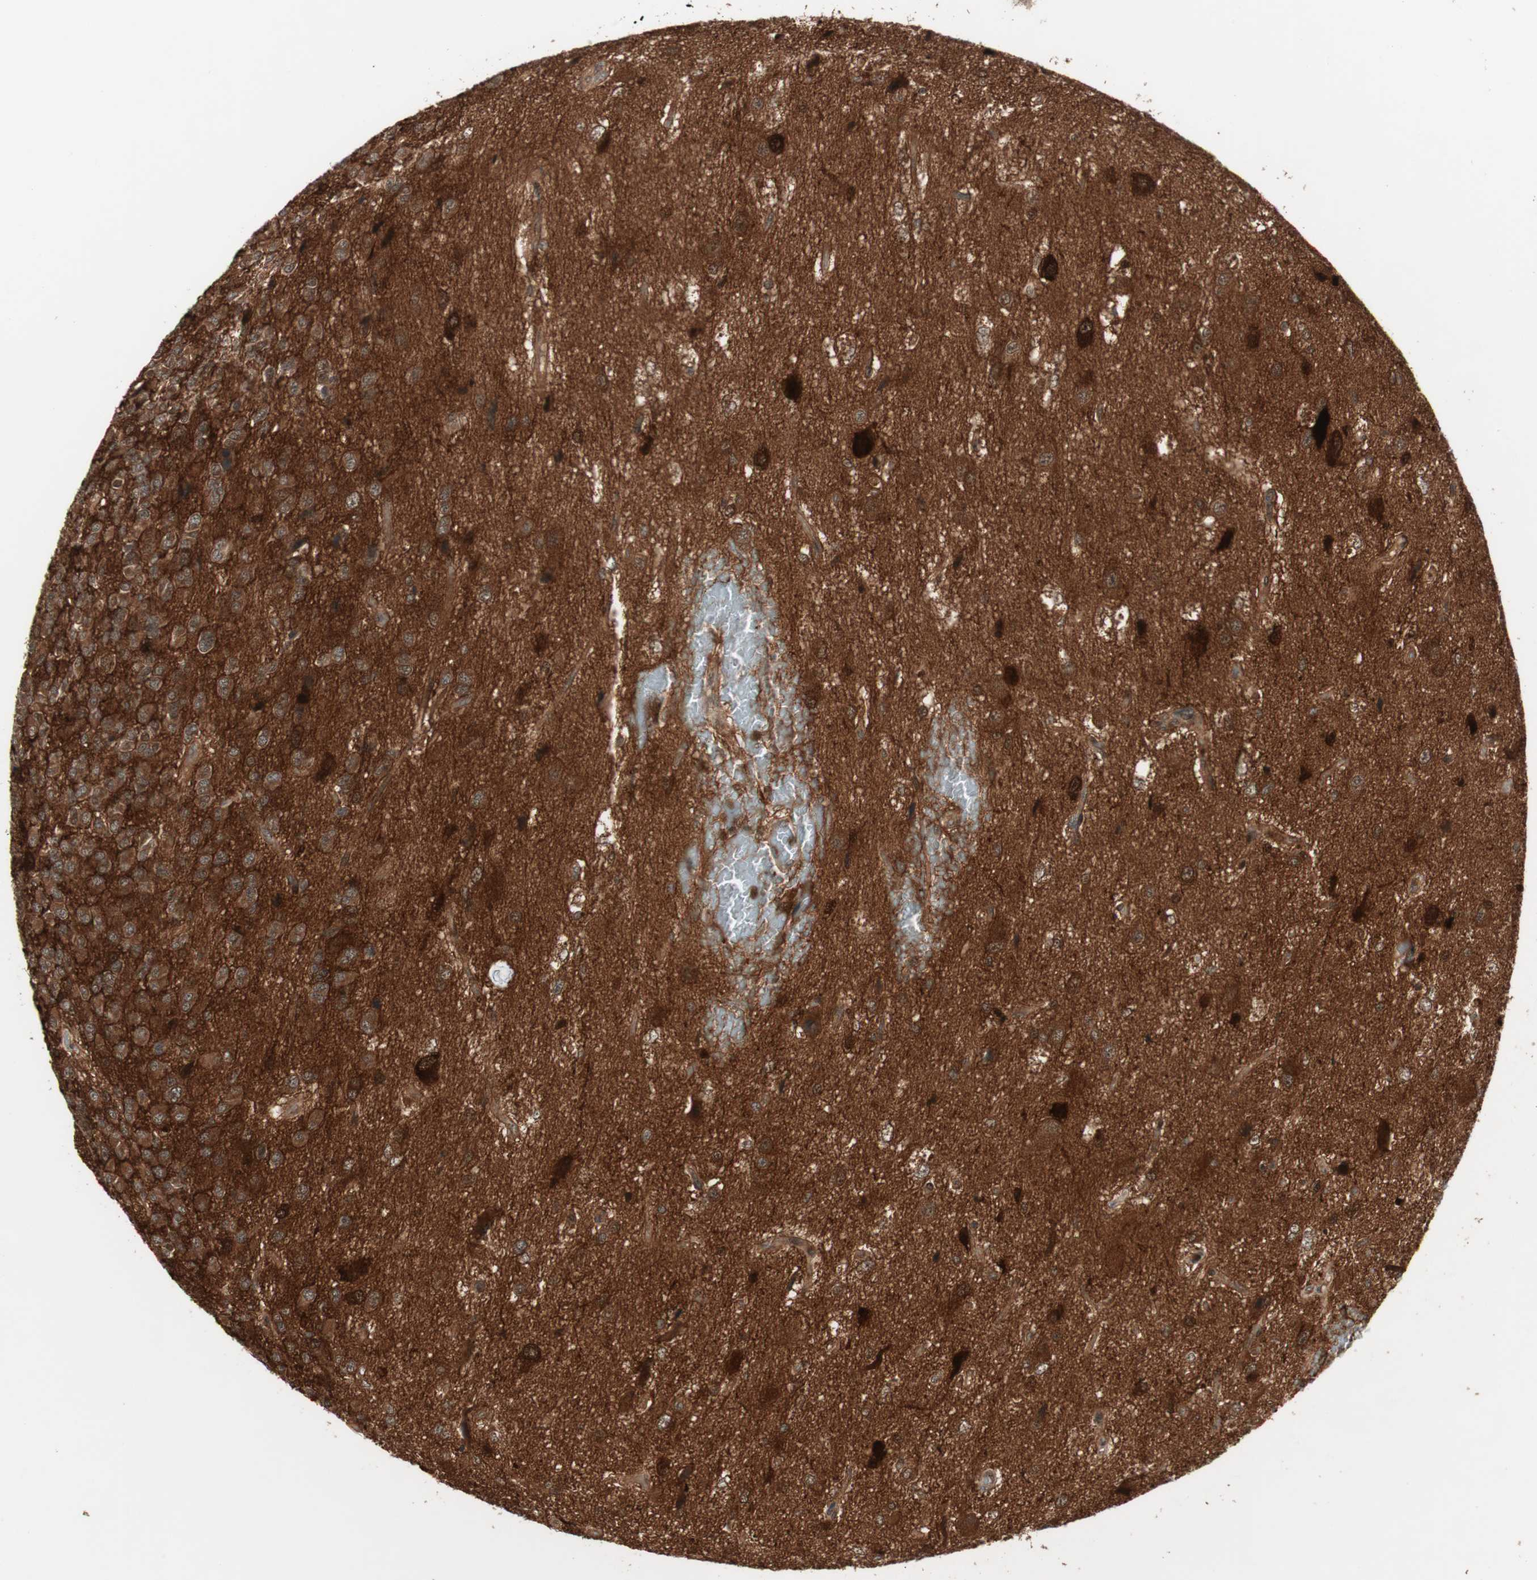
{"staining": {"intensity": "strong", "quantity": ">75%", "location": "cytoplasmic/membranous"}, "tissue": "glioma", "cell_type": "Tumor cells", "image_type": "cancer", "snomed": [{"axis": "morphology", "description": "Glioma, malignant, High grade"}, {"axis": "topography", "description": "pancreas cauda"}], "caption": "The immunohistochemical stain labels strong cytoplasmic/membranous positivity in tumor cells of glioma tissue.", "gene": "PRKG2", "patient": {"sex": "male", "age": 60}}